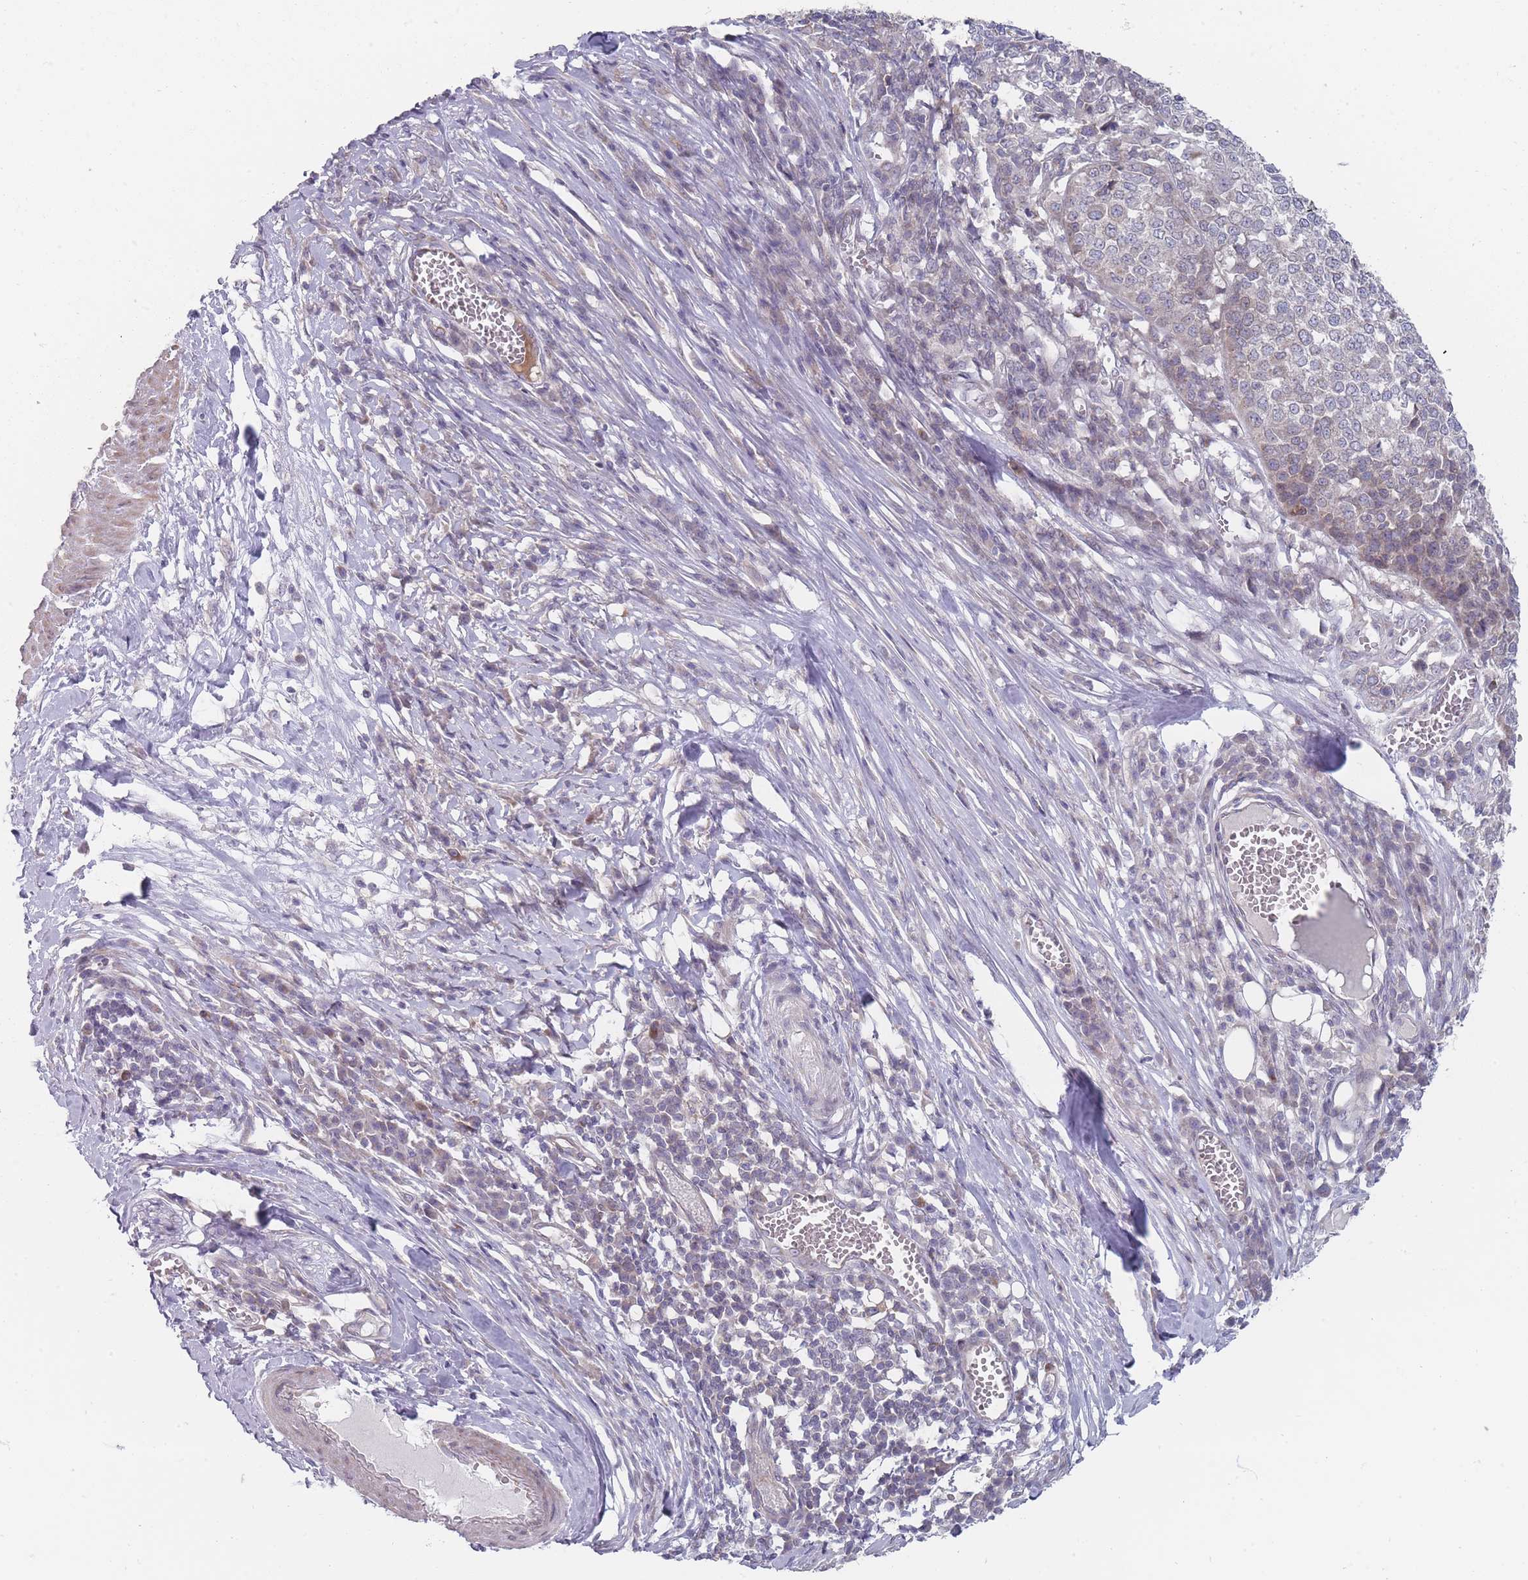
{"staining": {"intensity": "negative", "quantity": "none", "location": "none"}, "tissue": "melanoma", "cell_type": "Tumor cells", "image_type": "cancer", "snomed": [{"axis": "morphology", "description": "Malignant melanoma, Metastatic site"}, {"axis": "topography", "description": "Lymph node"}], "caption": "Immunohistochemistry photomicrograph of neoplastic tissue: human malignant melanoma (metastatic site) stained with DAB reveals no significant protein positivity in tumor cells.", "gene": "PCDH12", "patient": {"sex": "male", "age": 44}}